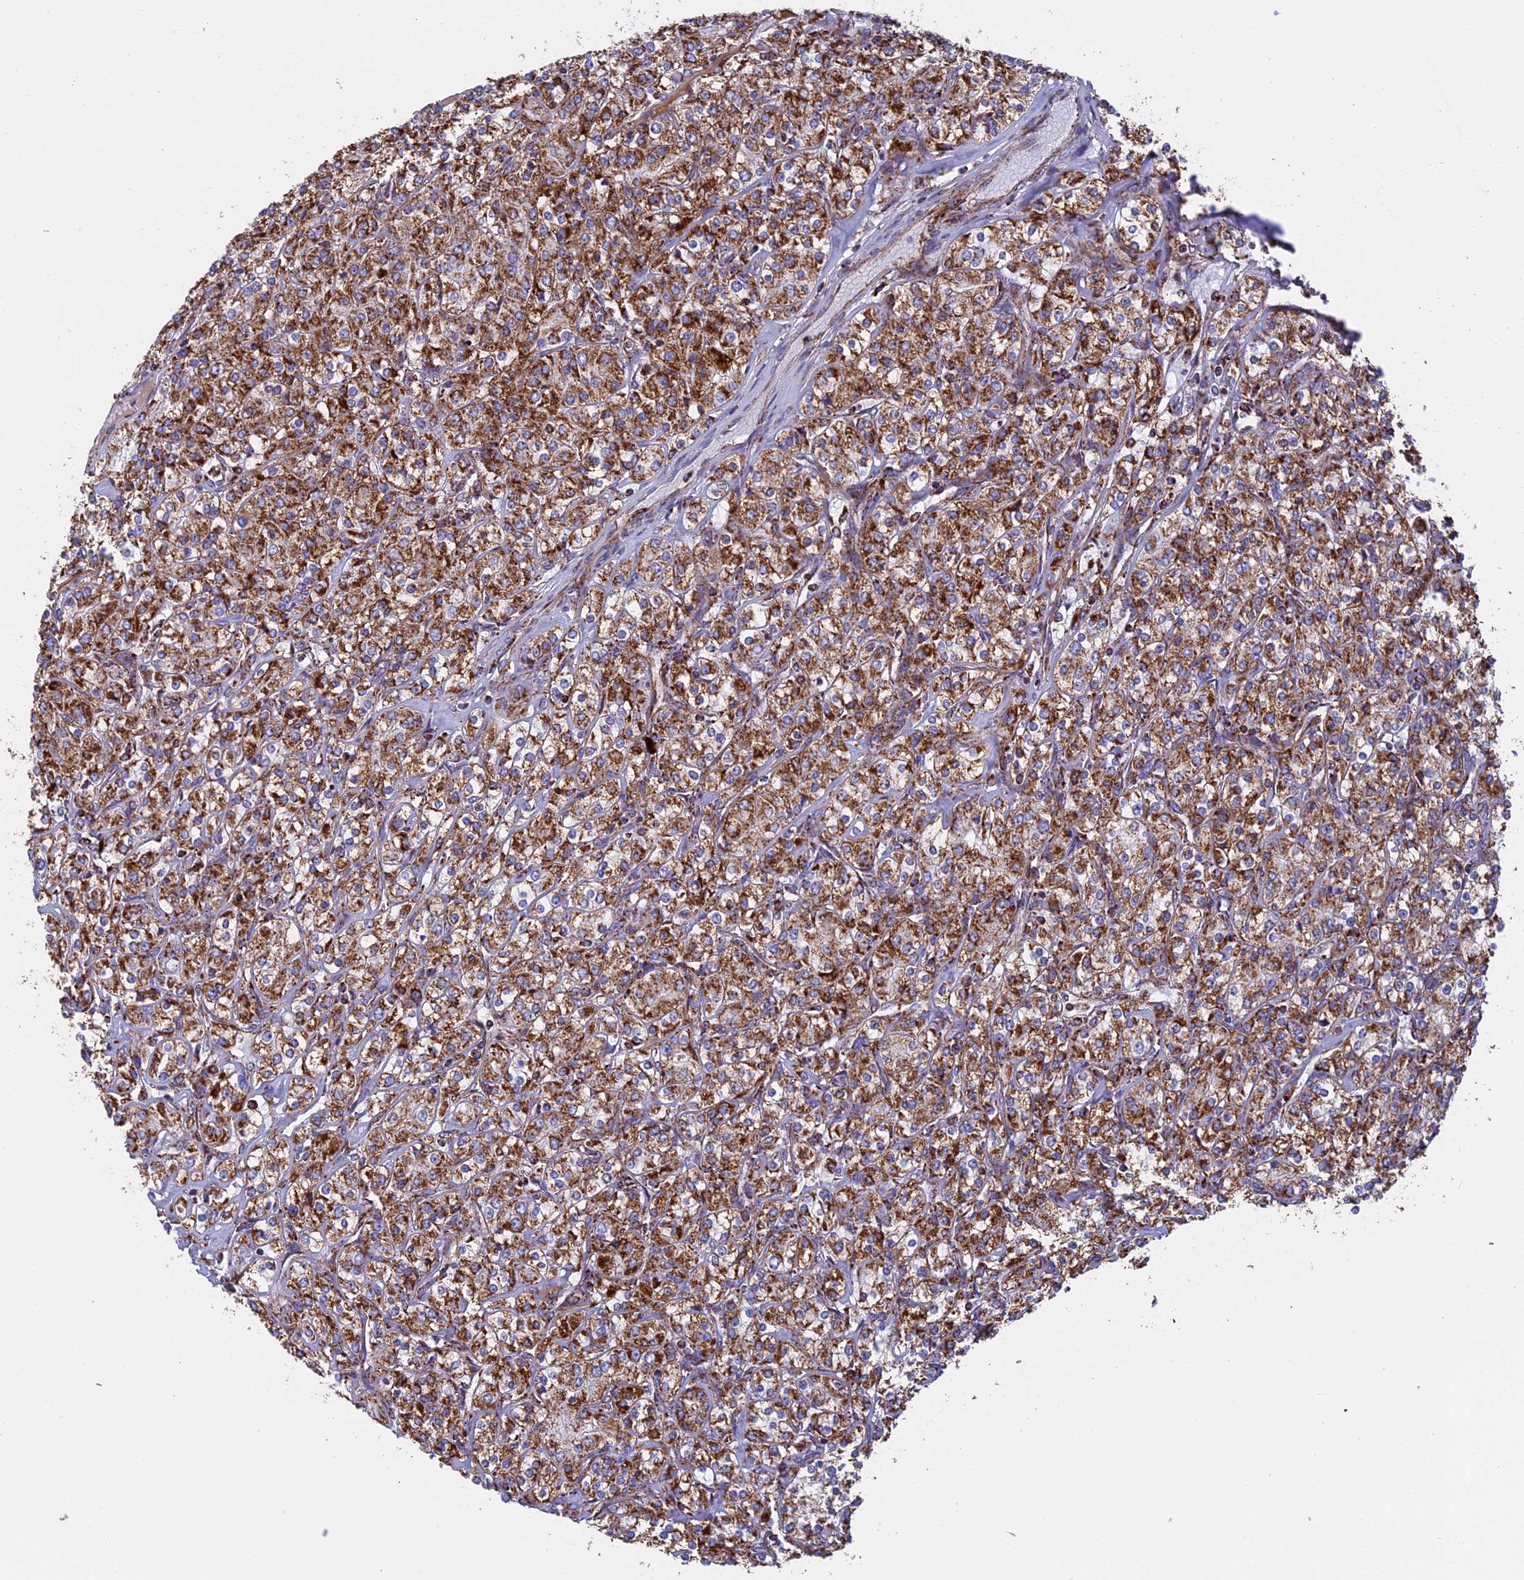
{"staining": {"intensity": "strong", "quantity": ">75%", "location": "cytoplasmic/membranous"}, "tissue": "renal cancer", "cell_type": "Tumor cells", "image_type": "cancer", "snomed": [{"axis": "morphology", "description": "Adenocarcinoma, NOS"}, {"axis": "topography", "description": "Kidney"}], "caption": "Tumor cells demonstrate high levels of strong cytoplasmic/membranous staining in approximately >75% of cells in human renal adenocarcinoma.", "gene": "UQCRB", "patient": {"sex": "male", "age": 77}}